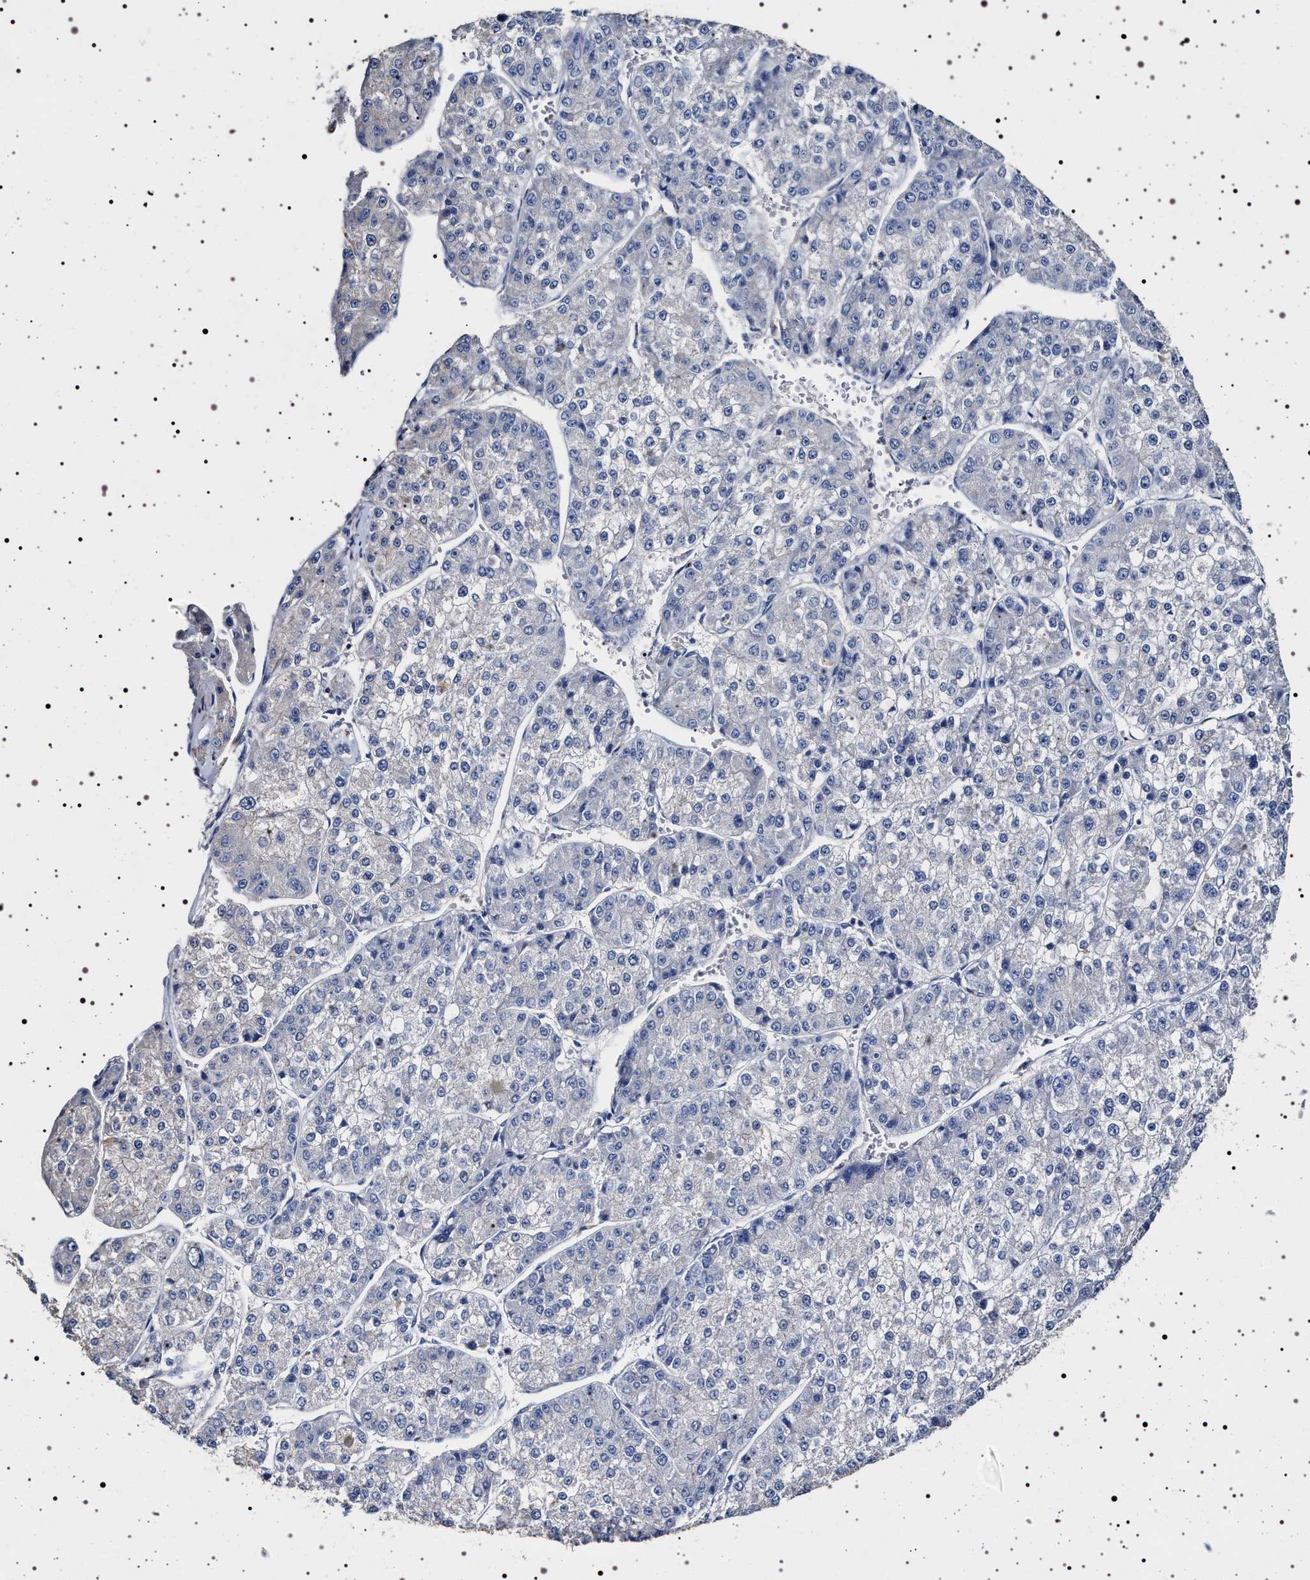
{"staining": {"intensity": "negative", "quantity": "none", "location": "none"}, "tissue": "liver cancer", "cell_type": "Tumor cells", "image_type": "cancer", "snomed": [{"axis": "morphology", "description": "Carcinoma, Hepatocellular, NOS"}, {"axis": "topography", "description": "Liver"}], "caption": "Tumor cells are negative for brown protein staining in hepatocellular carcinoma (liver).", "gene": "NAALADL2", "patient": {"sex": "female", "age": 73}}